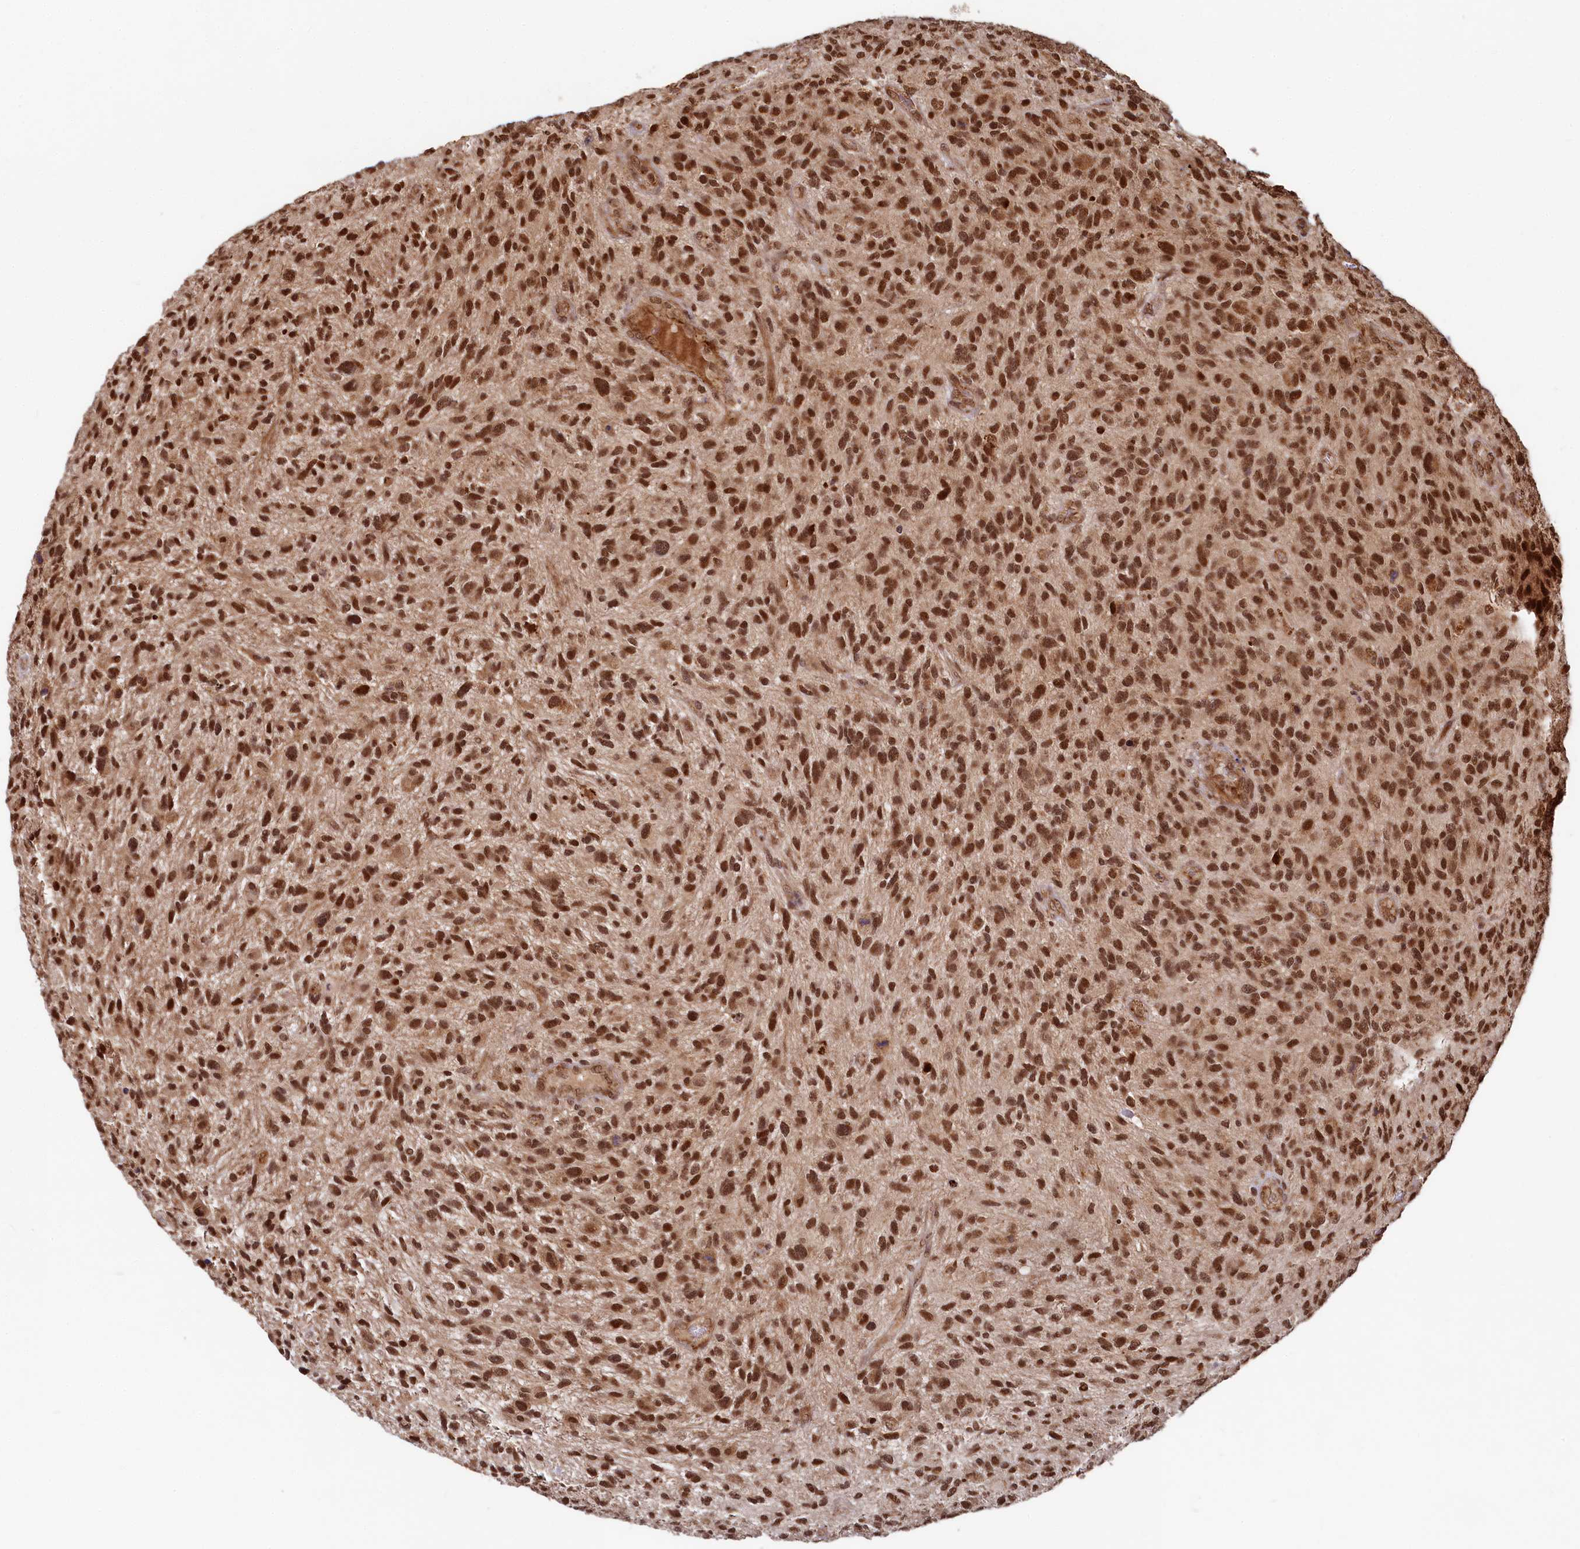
{"staining": {"intensity": "strong", "quantity": ">75%", "location": "nuclear"}, "tissue": "glioma", "cell_type": "Tumor cells", "image_type": "cancer", "snomed": [{"axis": "morphology", "description": "Glioma, malignant, High grade"}, {"axis": "topography", "description": "Brain"}], "caption": "The image demonstrates immunohistochemical staining of glioma. There is strong nuclear expression is seen in about >75% of tumor cells. (DAB (3,3'-diaminobenzidine) IHC, brown staining for protein, blue staining for nuclei).", "gene": "TRIM23", "patient": {"sex": "male", "age": 47}}